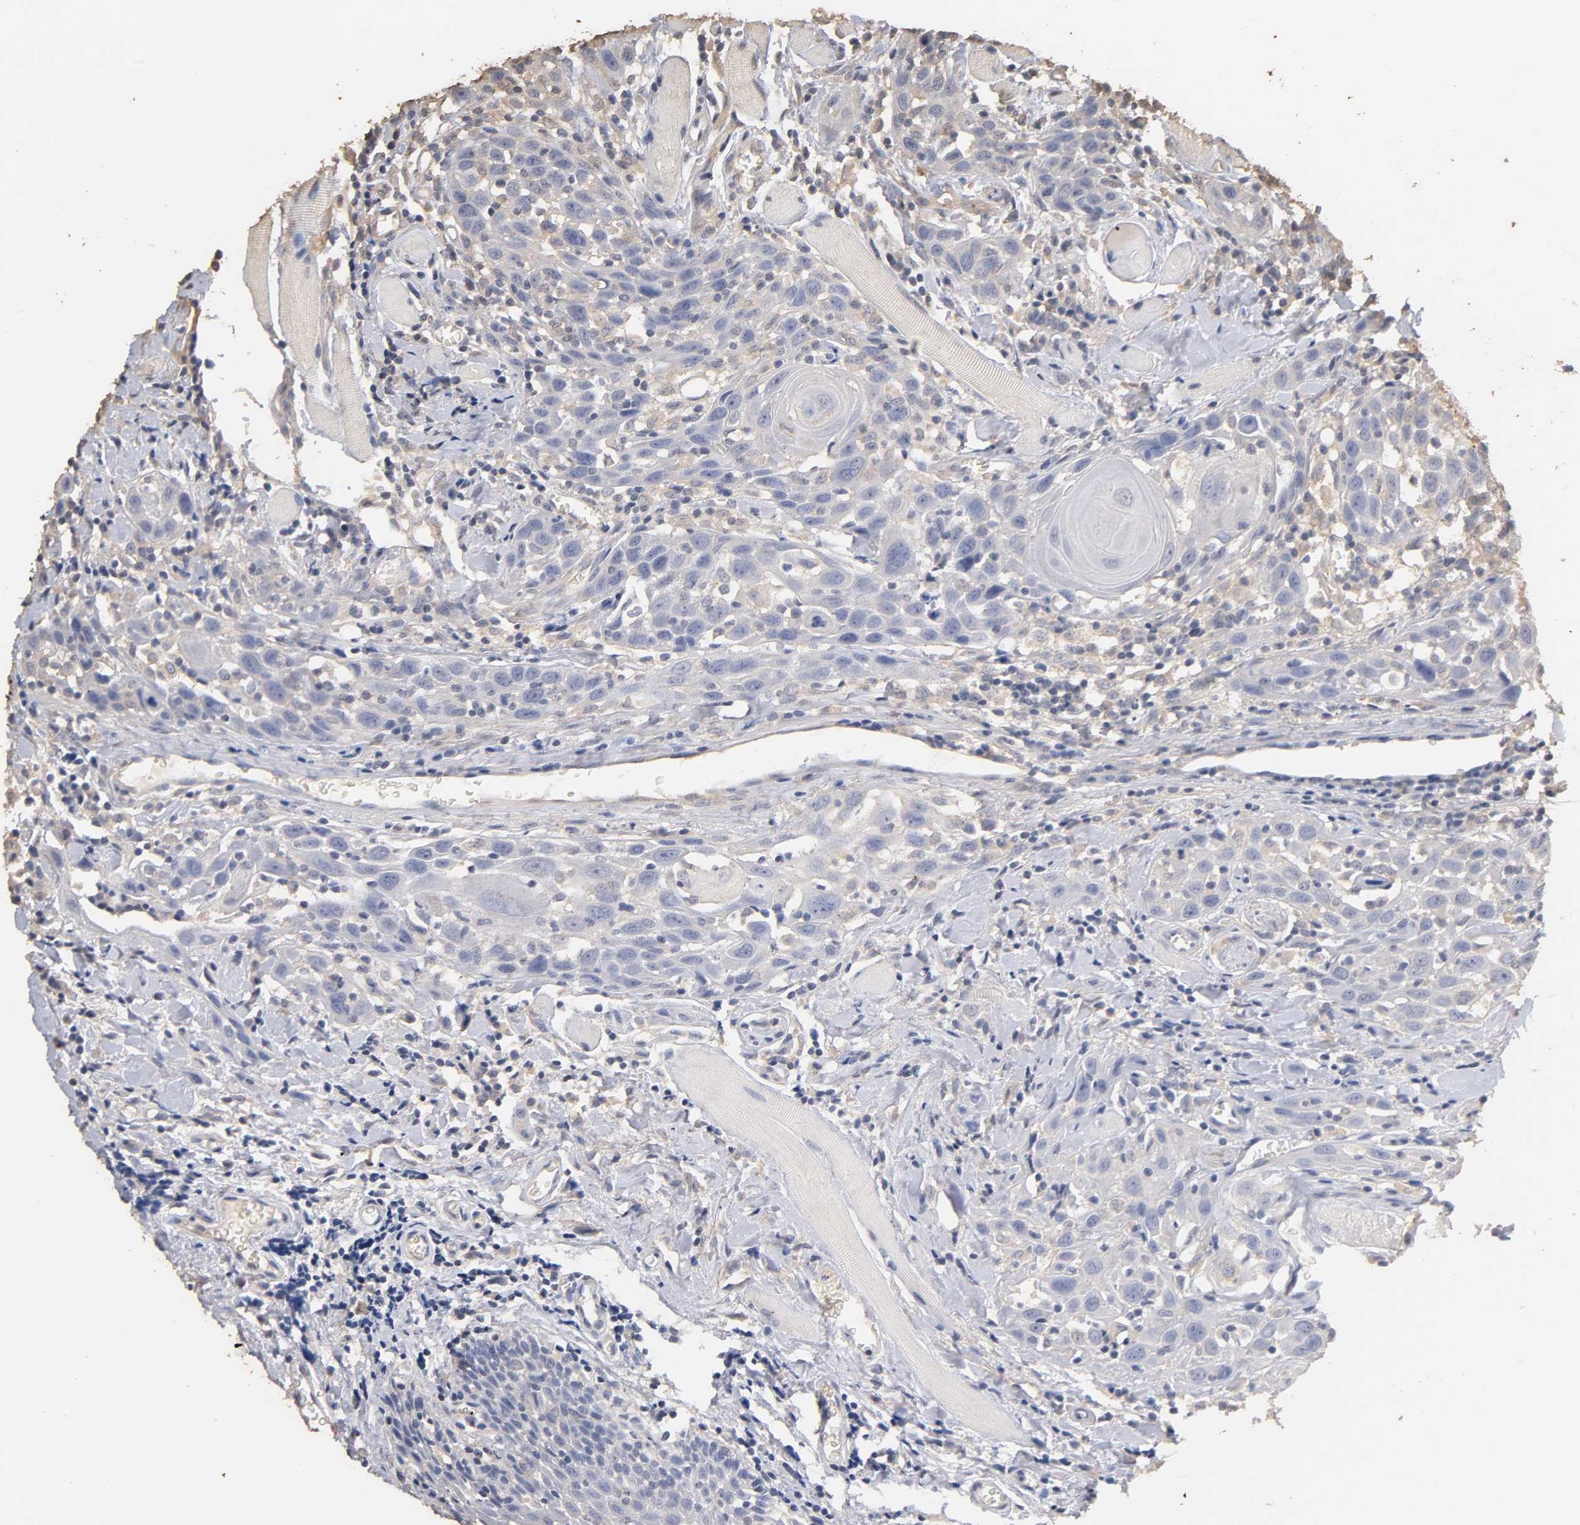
{"staining": {"intensity": "negative", "quantity": "none", "location": "none"}, "tissue": "head and neck cancer", "cell_type": "Tumor cells", "image_type": "cancer", "snomed": [{"axis": "morphology", "description": "Squamous cell carcinoma, NOS"}, {"axis": "topography", "description": "Oral tissue"}, {"axis": "topography", "description": "Head-Neck"}], "caption": "Immunohistochemical staining of human head and neck cancer displays no significant positivity in tumor cells. The staining was performed using DAB to visualize the protein expression in brown, while the nuclei were stained in blue with hematoxylin (Magnification: 20x).", "gene": "VSIG4", "patient": {"sex": "female", "age": 50}}